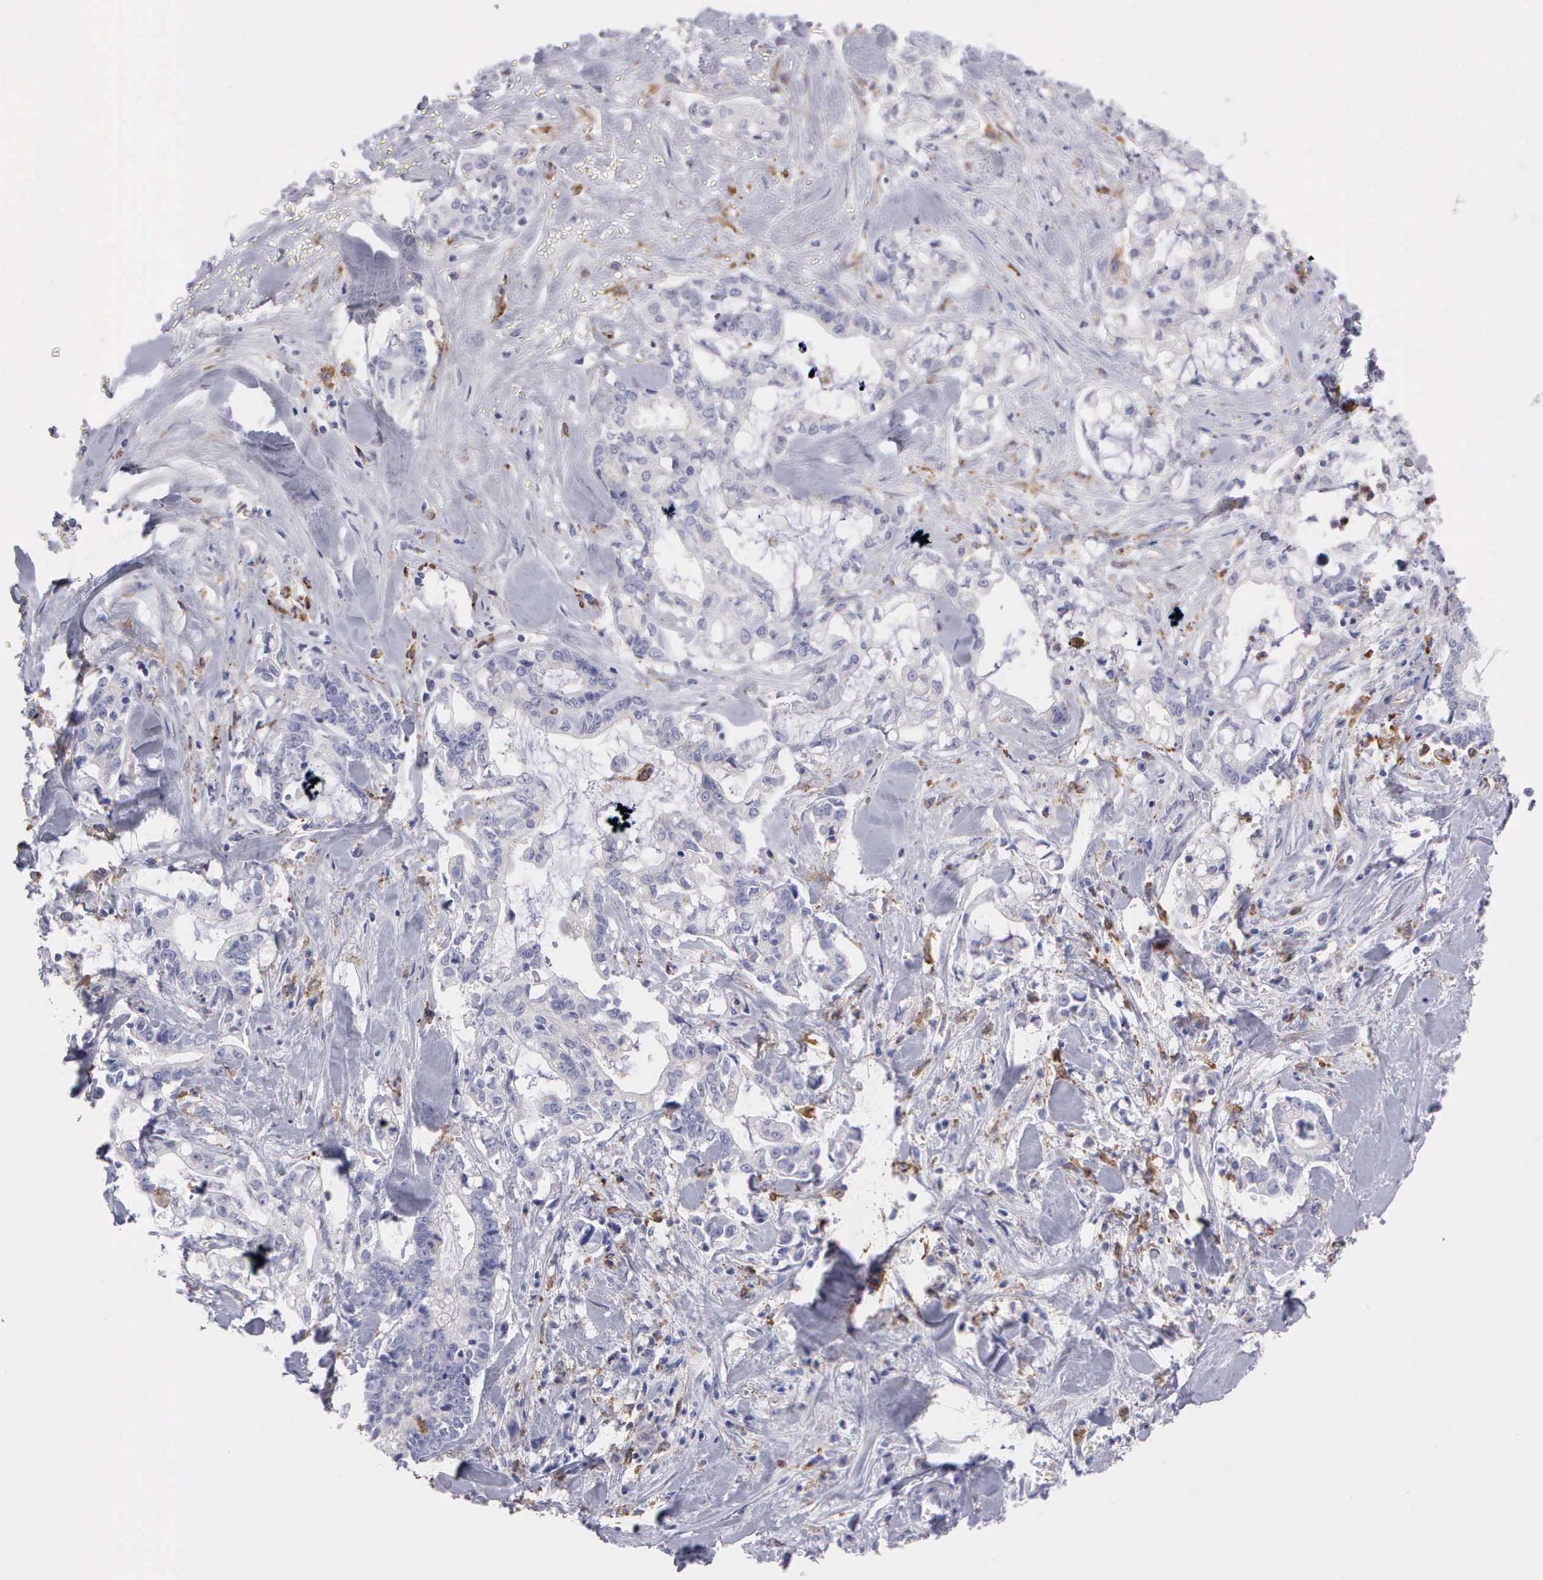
{"staining": {"intensity": "negative", "quantity": "none", "location": "none"}, "tissue": "liver cancer", "cell_type": "Tumor cells", "image_type": "cancer", "snomed": [{"axis": "morphology", "description": "Cholangiocarcinoma"}, {"axis": "topography", "description": "Liver"}], "caption": "This is an immunohistochemistry image of liver cancer (cholangiocarcinoma). There is no staining in tumor cells.", "gene": "TYRP1", "patient": {"sex": "male", "age": 57}}